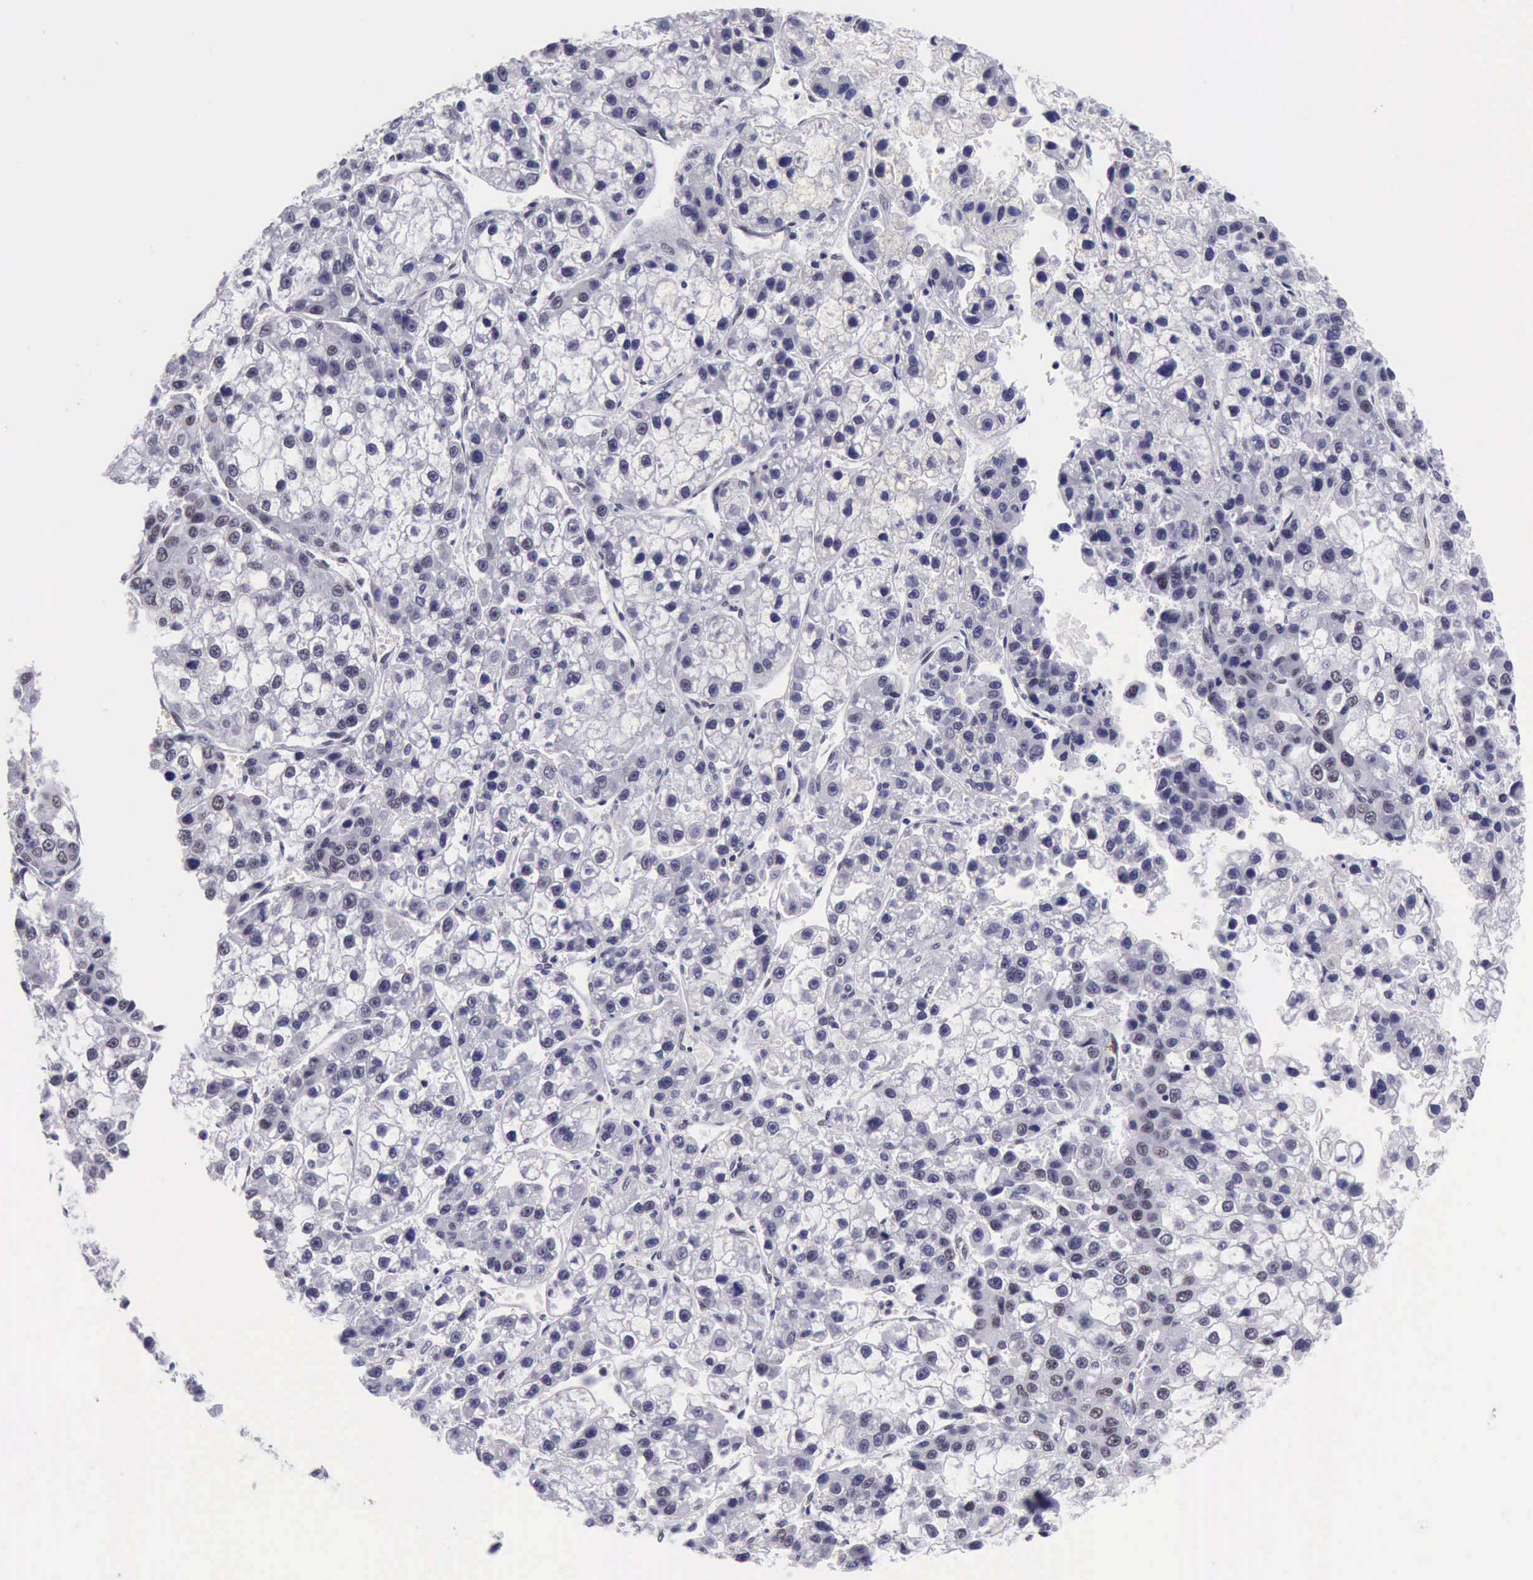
{"staining": {"intensity": "weak", "quantity": "25%-75%", "location": "nuclear"}, "tissue": "liver cancer", "cell_type": "Tumor cells", "image_type": "cancer", "snomed": [{"axis": "morphology", "description": "Carcinoma, Hepatocellular, NOS"}, {"axis": "topography", "description": "Liver"}], "caption": "Protein expression analysis of liver cancer displays weak nuclear expression in approximately 25%-75% of tumor cells. Nuclei are stained in blue.", "gene": "EP300", "patient": {"sex": "female", "age": 66}}